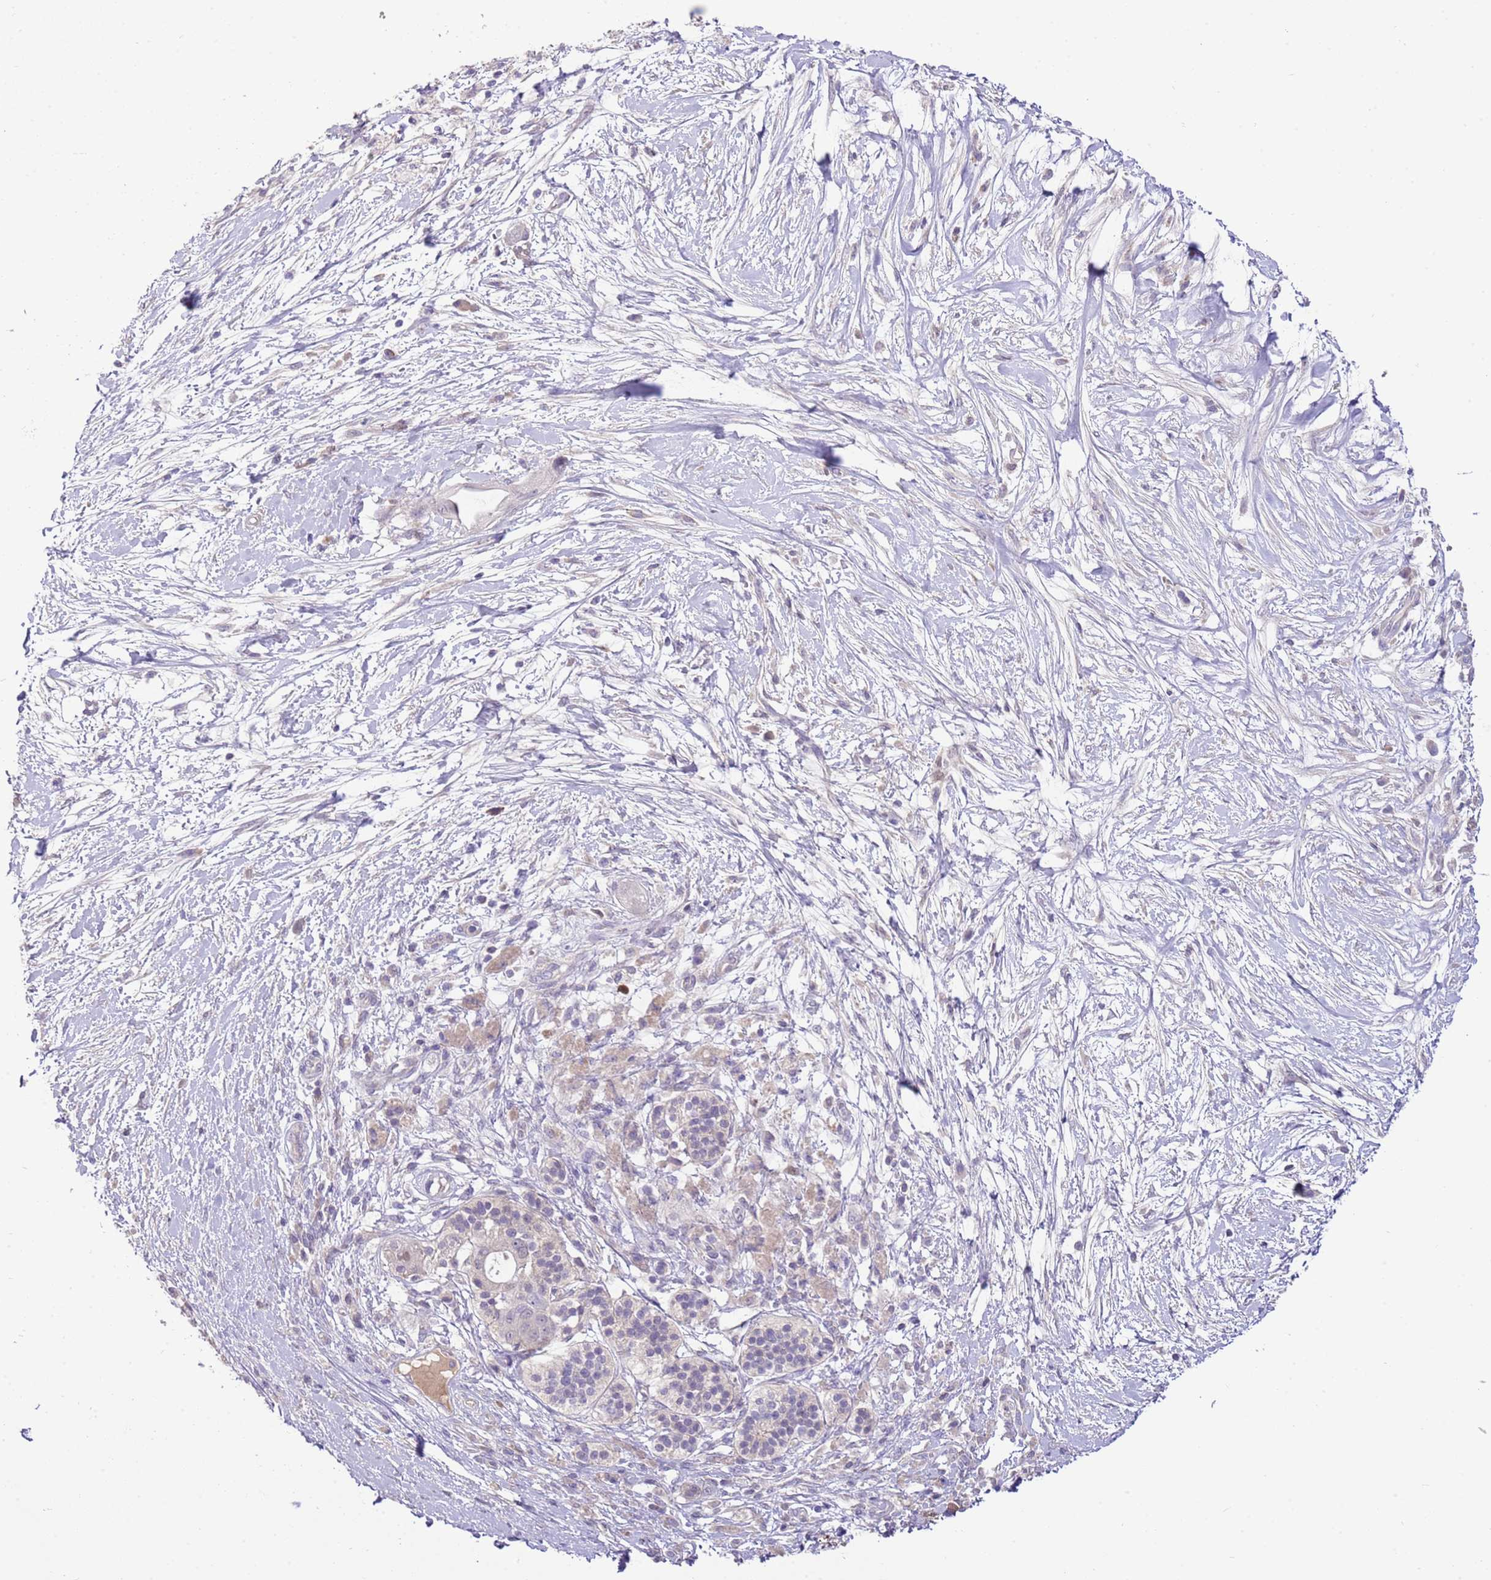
{"staining": {"intensity": "weak", "quantity": "<25%", "location": "nuclear"}, "tissue": "pancreatic cancer", "cell_type": "Tumor cells", "image_type": "cancer", "snomed": [{"axis": "morphology", "description": "Adenocarcinoma, NOS"}, {"axis": "topography", "description": "Pancreas"}], "caption": "Pancreatic cancer stained for a protein using IHC displays no staining tumor cells.", "gene": "FBRSL1", "patient": {"sex": "male", "age": 68}}